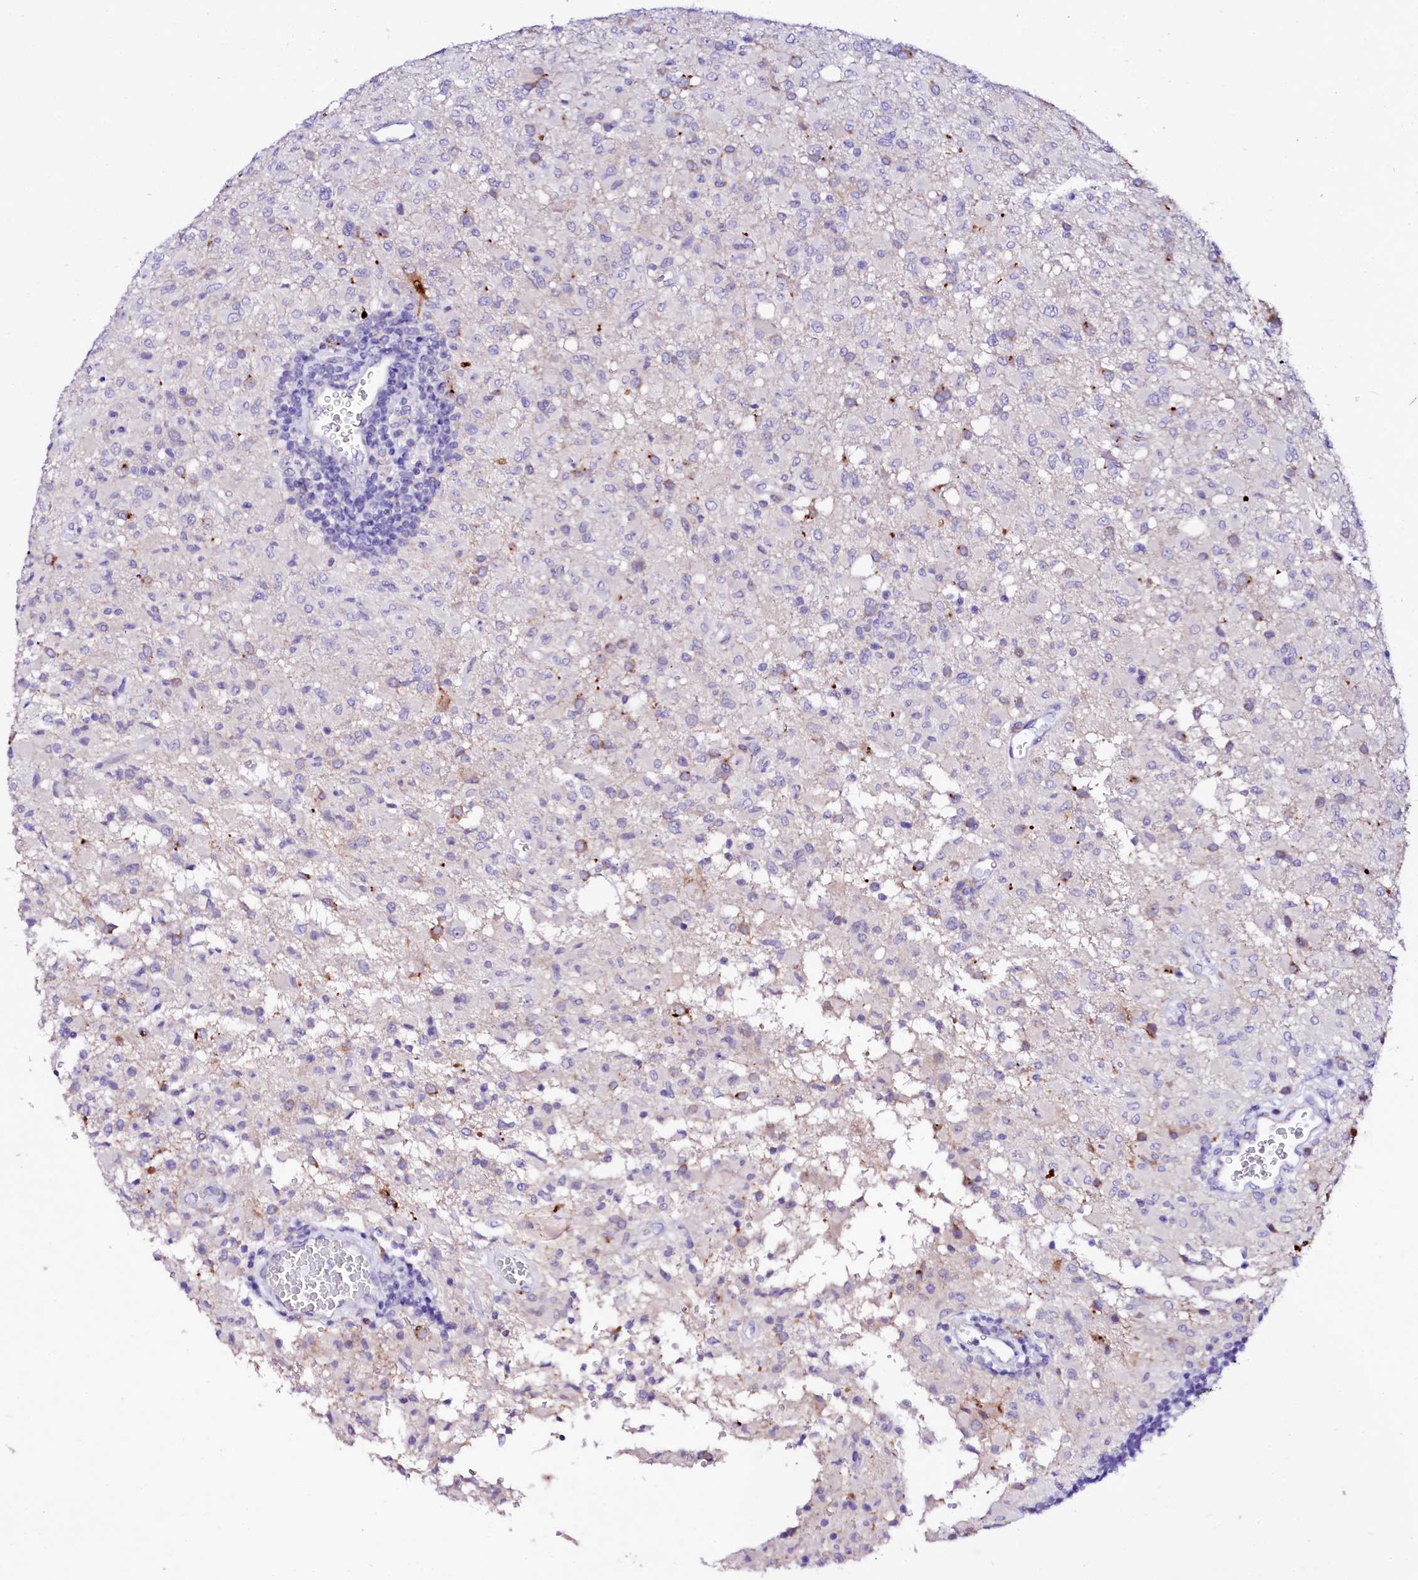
{"staining": {"intensity": "negative", "quantity": "none", "location": "none"}, "tissue": "glioma", "cell_type": "Tumor cells", "image_type": "cancer", "snomed": [{"axis": "morphology", "description": "Glioma, malignant, High grade"}, {"axis": "topography", "description": "Brain"}], "caption": "Malignant glioma (high-grade) was stained to show a protein in brown. There is no significant expression in tumor cells.", "gene": "BTBD16", "patient": {"sex": "female", "age": 57}}